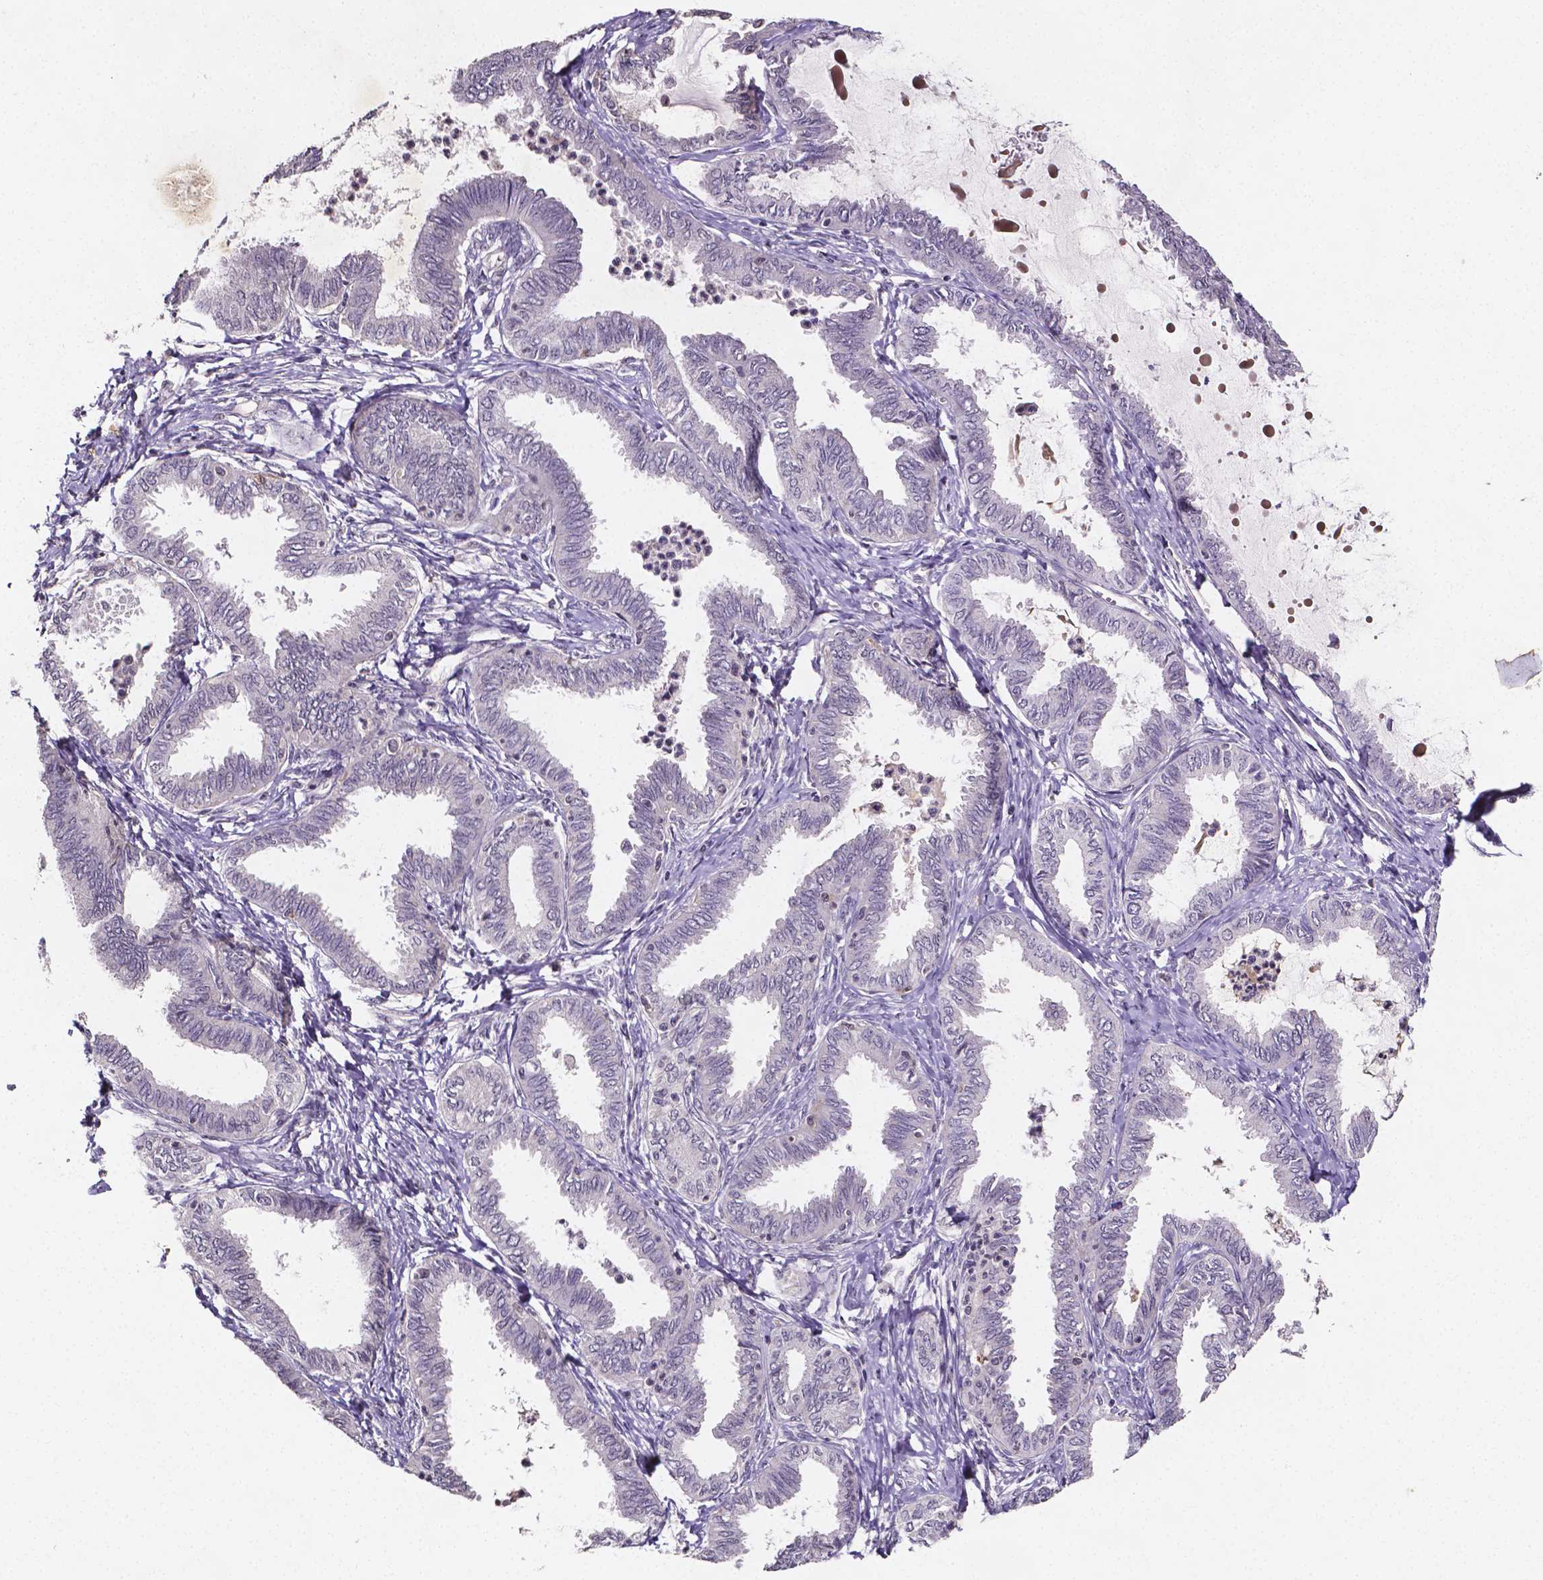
{"staining": {"intensity": "negative", "quantity": "none", "location": "none"}, "tissue": "ovarian cancer", "cell_type": "Tumor cells", "image_type": "cancer", "snomed": [{"axis": "morphology", "description": "Carcinoma, endometroid"}, {"axis": "topography", "description": "Ovary"}], "caption": "Micrograph shows no significant protein staining in tumor cells of ovarian endometroid carcinoma.", "gene": "NRGN", "patient": {"sex": "female", "age": 70}}